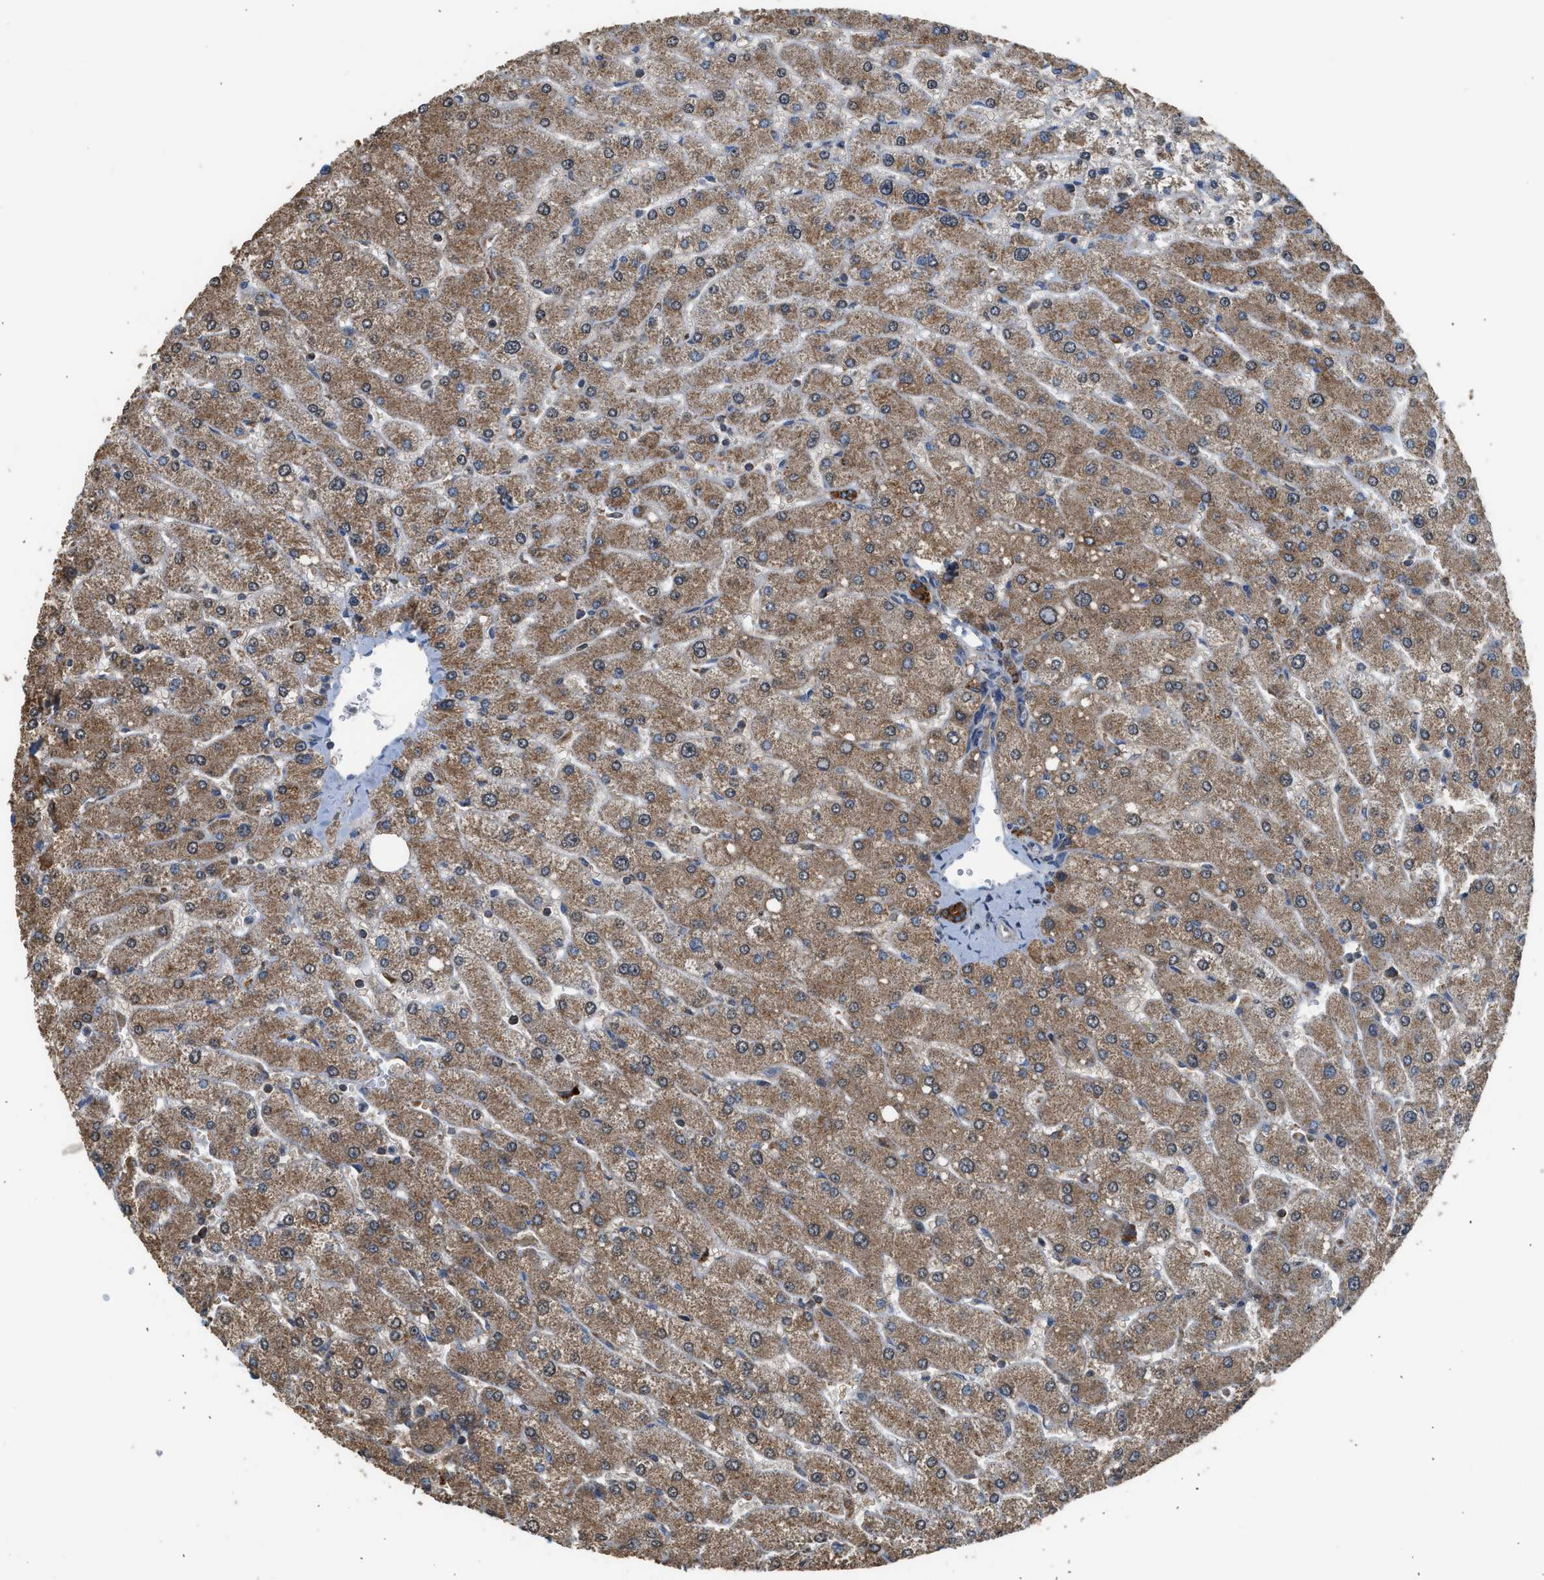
{"staining": {"intensity": "strong", "quantity": ">75%", "location": "cytoplasmic/membranous"}, "tissue": "liver", "cell_type": "Cholangiocytes", "image_type": "normal", "snomed": [{"axis": "morphology", "description": "Normal tissue, NOS"}, {"axis": "topography", "description": "Liver"}], "caption": "This histopathology image displays normal liver stained with immunohistochemistry (IHC) to label a protein in brown. The cytoplasmic/membranous of cholangiocytes show strong positivity for the protein. Nuclei are counter-stained blue.", "gene": "STARD3", "patient": {"sex": "male", "age": 55}}